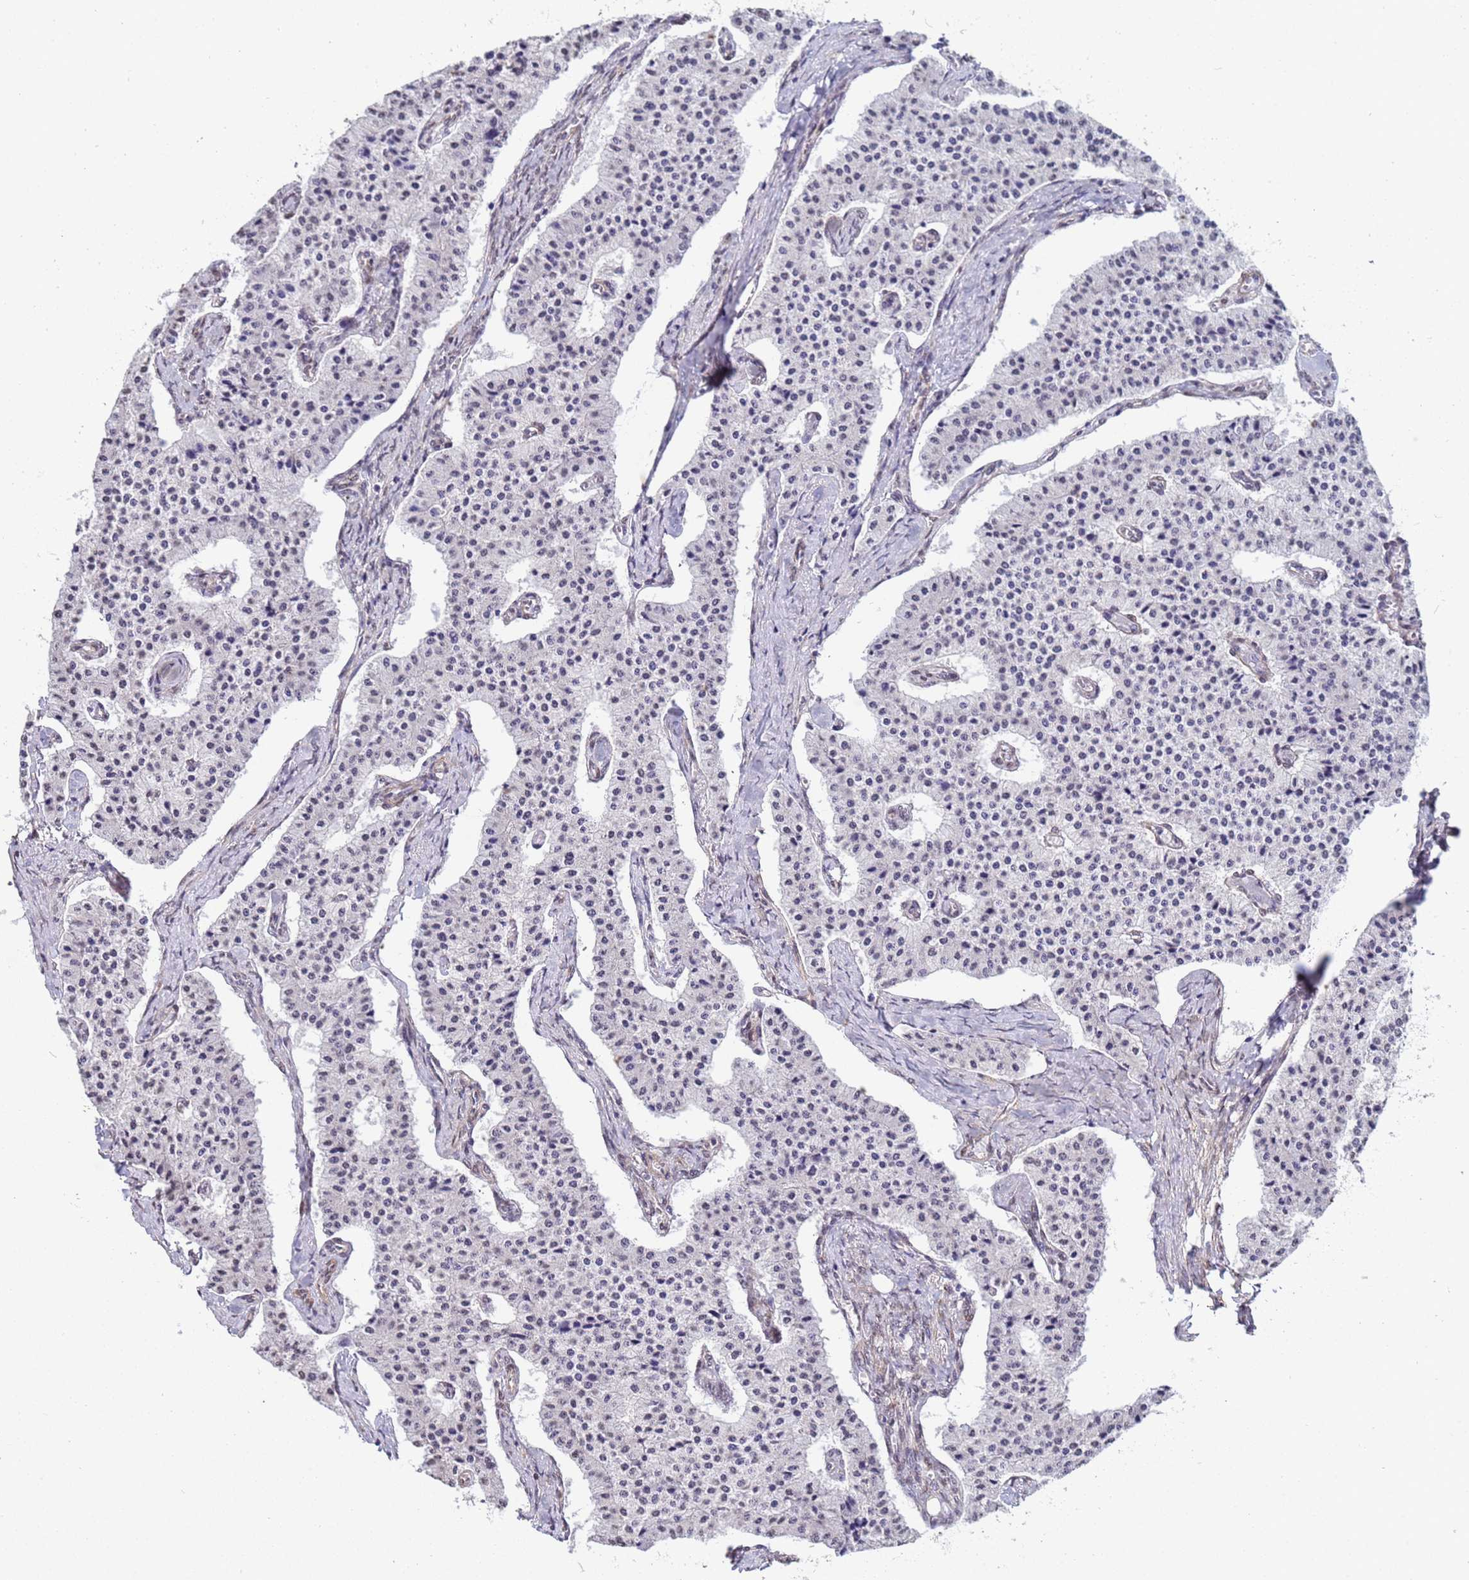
{"staining": {"intensity": "negative", "quantity": "none", "location": "none"}, "tissue": "carcinoid", "cell_type": "Tumor cells", "image_type": "cancer", "snomed": [{"axis": "morphology", "description": "Carcinoid, malignant, NOS"}, {"axis": "topography", "description": "Colon"}], "caption": "Tumor cells show no significant positivity in carcinoid. The staining is performed using DAB brown chromogen with nuclei counter-stained in using hematoxylin.", "gene": "TRIP6", "patient": {"sex": "female", "age": 52}}